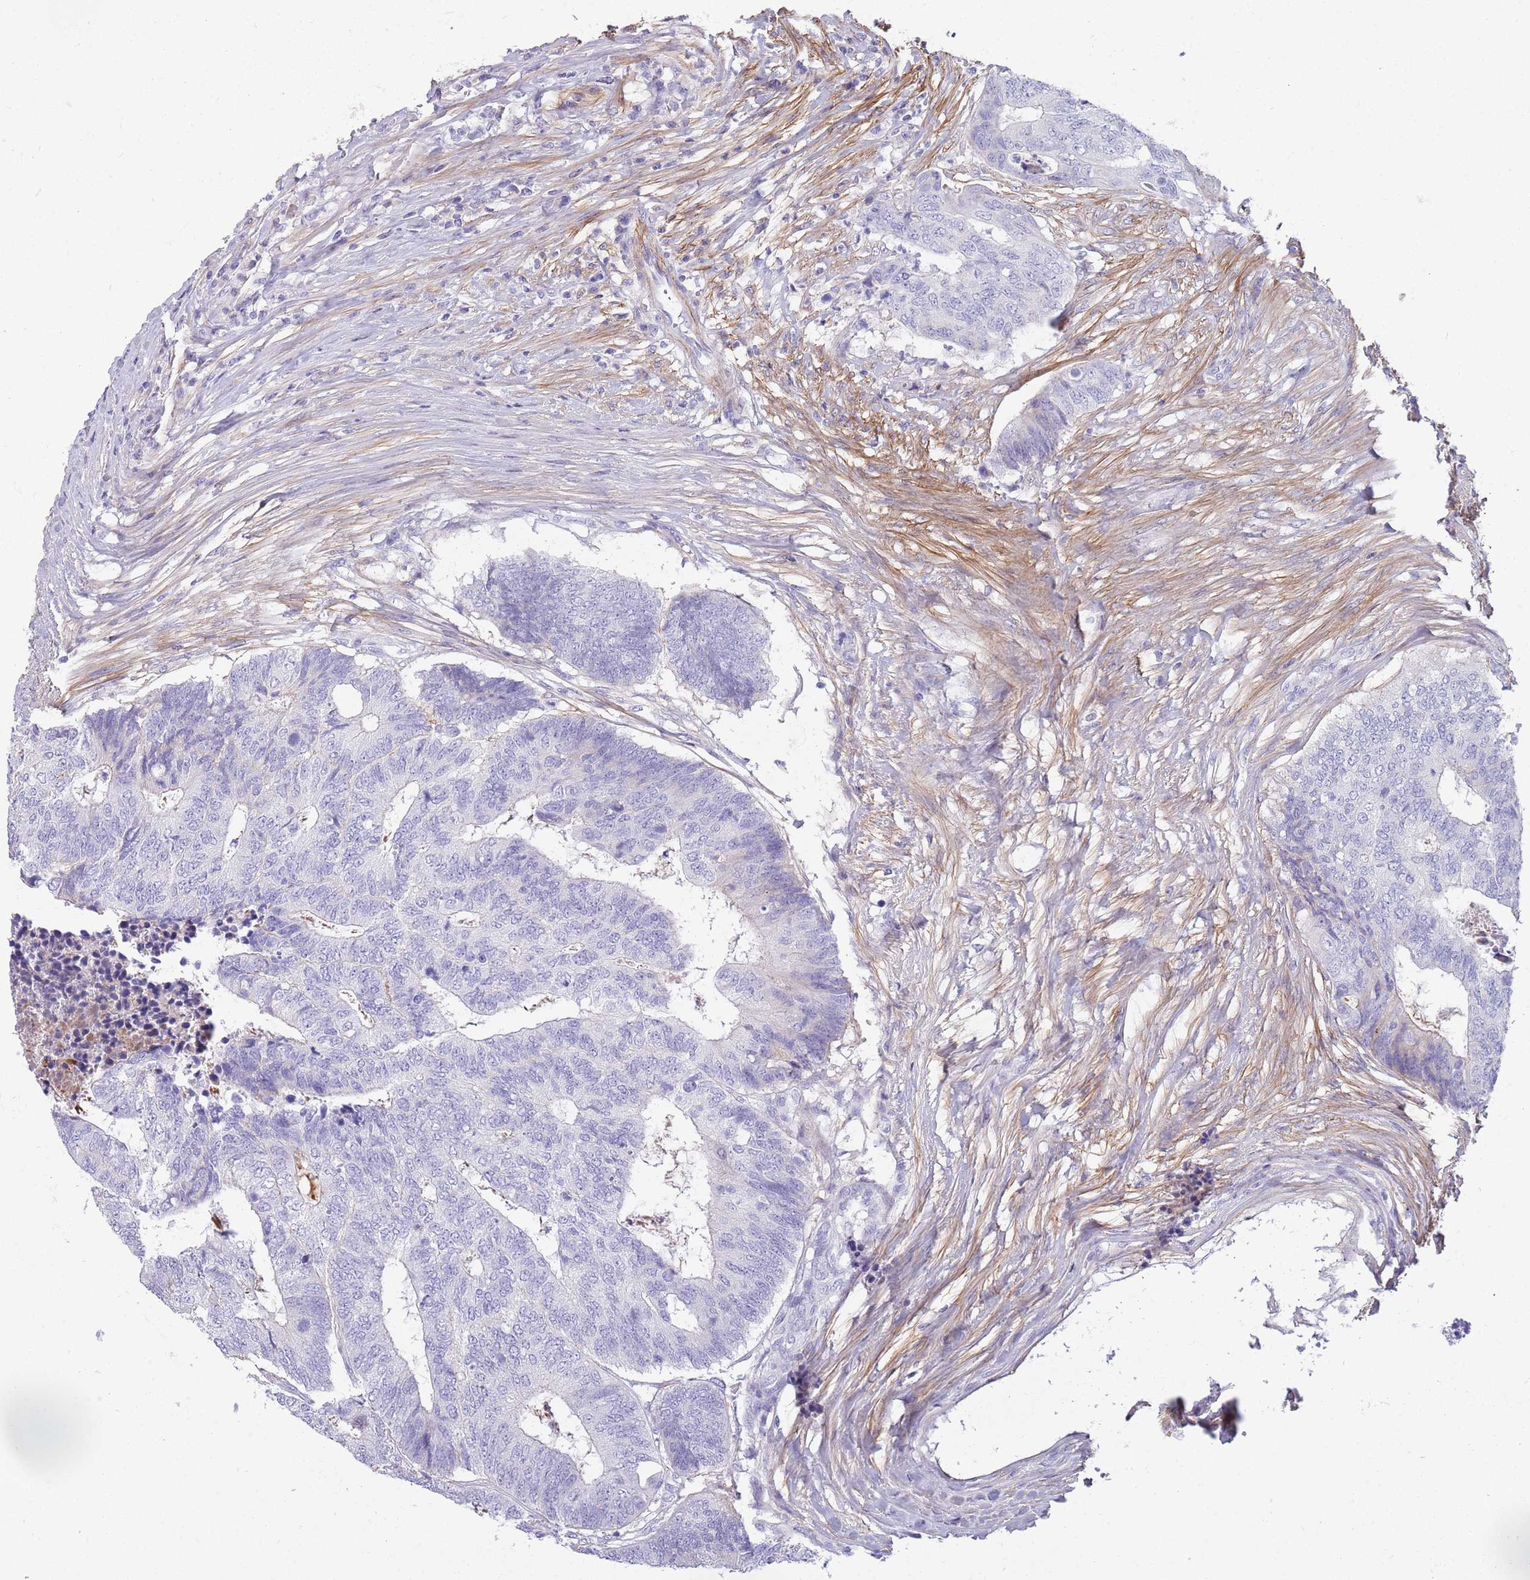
{"staining": {"intensity": "negative", "quantity": "none", "location": "none"}, "tissue": "colorectal cancer", "cell_type": "Tumor cells", "image_type": "cancer", "snomed": [{"axis": "morphology", "description": "Adenocarcinoma, NOS"}, {"axis": "topography", "description": "Colon"}], "caption": "The image reveals no staining of tumor cells in colorectal adenocarcinoma.", "gene": "LEPROTL1", "patient": {"sex": "female", "age": 67}}